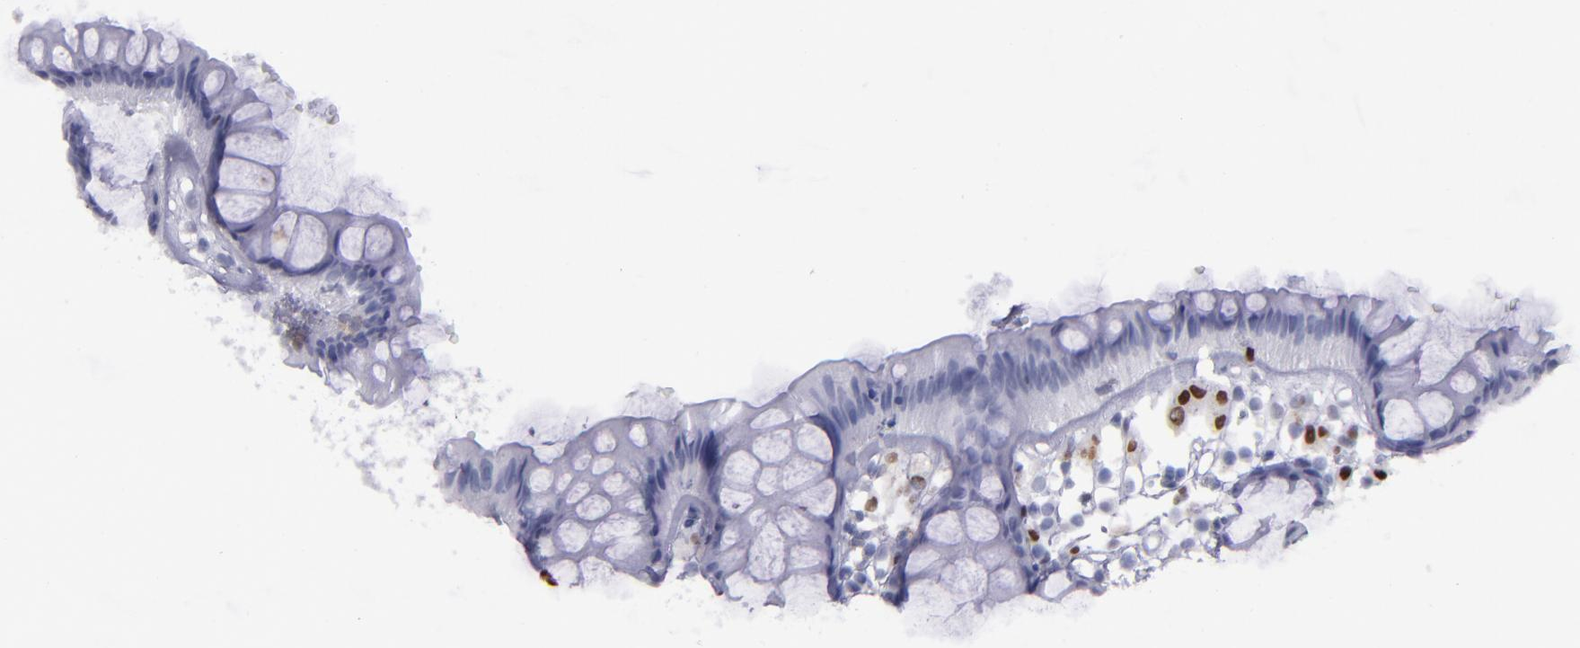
{"staining": {"intensity": "negative", "quantity": "none", "location": "none"}, "tissue": "rectum", "cell_type": "Glandular cells", "image_type": "normal", "snomed": [{"axis": "morphology", "description": "Normal tissue, NOS"}, {"axis": "topography", "description": "Rectum"}], "caption": "Human rectum stained for a protein using immunohistochemistry (IHC) displays no positivity in glandular cells.", "gene": "IRF8", "patient": {"sex": "female", "age": 66}}